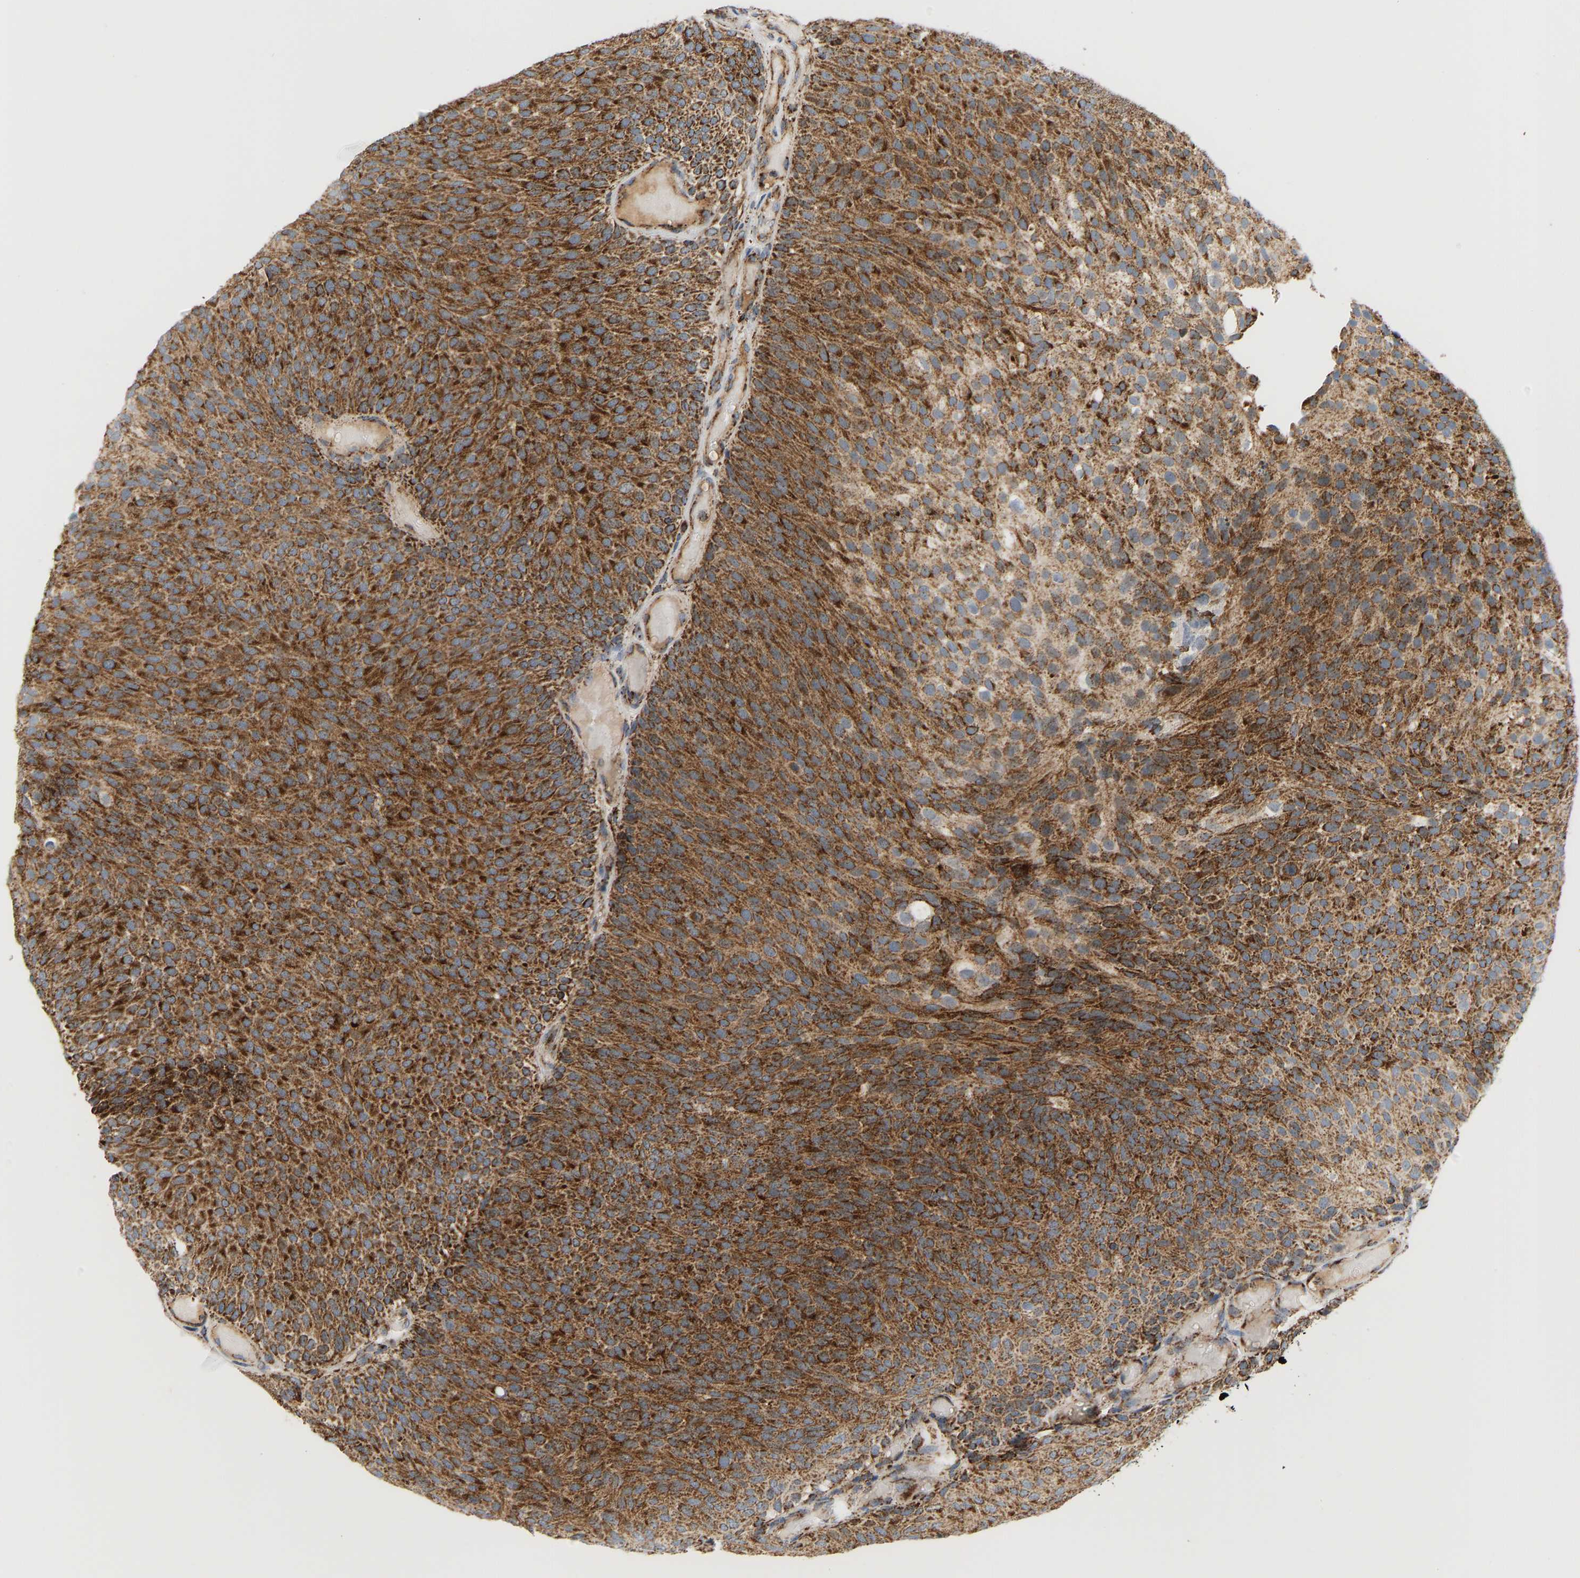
{"staining": {"intensity": "strong", "quantity": ">75%", "location": "cytoplasmic/membranous"}, "tissue": "urothelial cancer", "cell_type": "Tumor cells", "image_type": "cancer", "snomed": [{"axis": "morphology", "description": "Urothelial carcinoma, Low grade"}, {"axis": "topography", "description": "Urinary bladder"}], "caption": "Immunohistochemistry of human urothelial carcinoma (low-grade) reveals high levels of strong cytoplasmic/membranous expression in approximately >75% of tumor cells.", "gene": "GPSM2", "patient": {"sex": "male", "age": 78}}